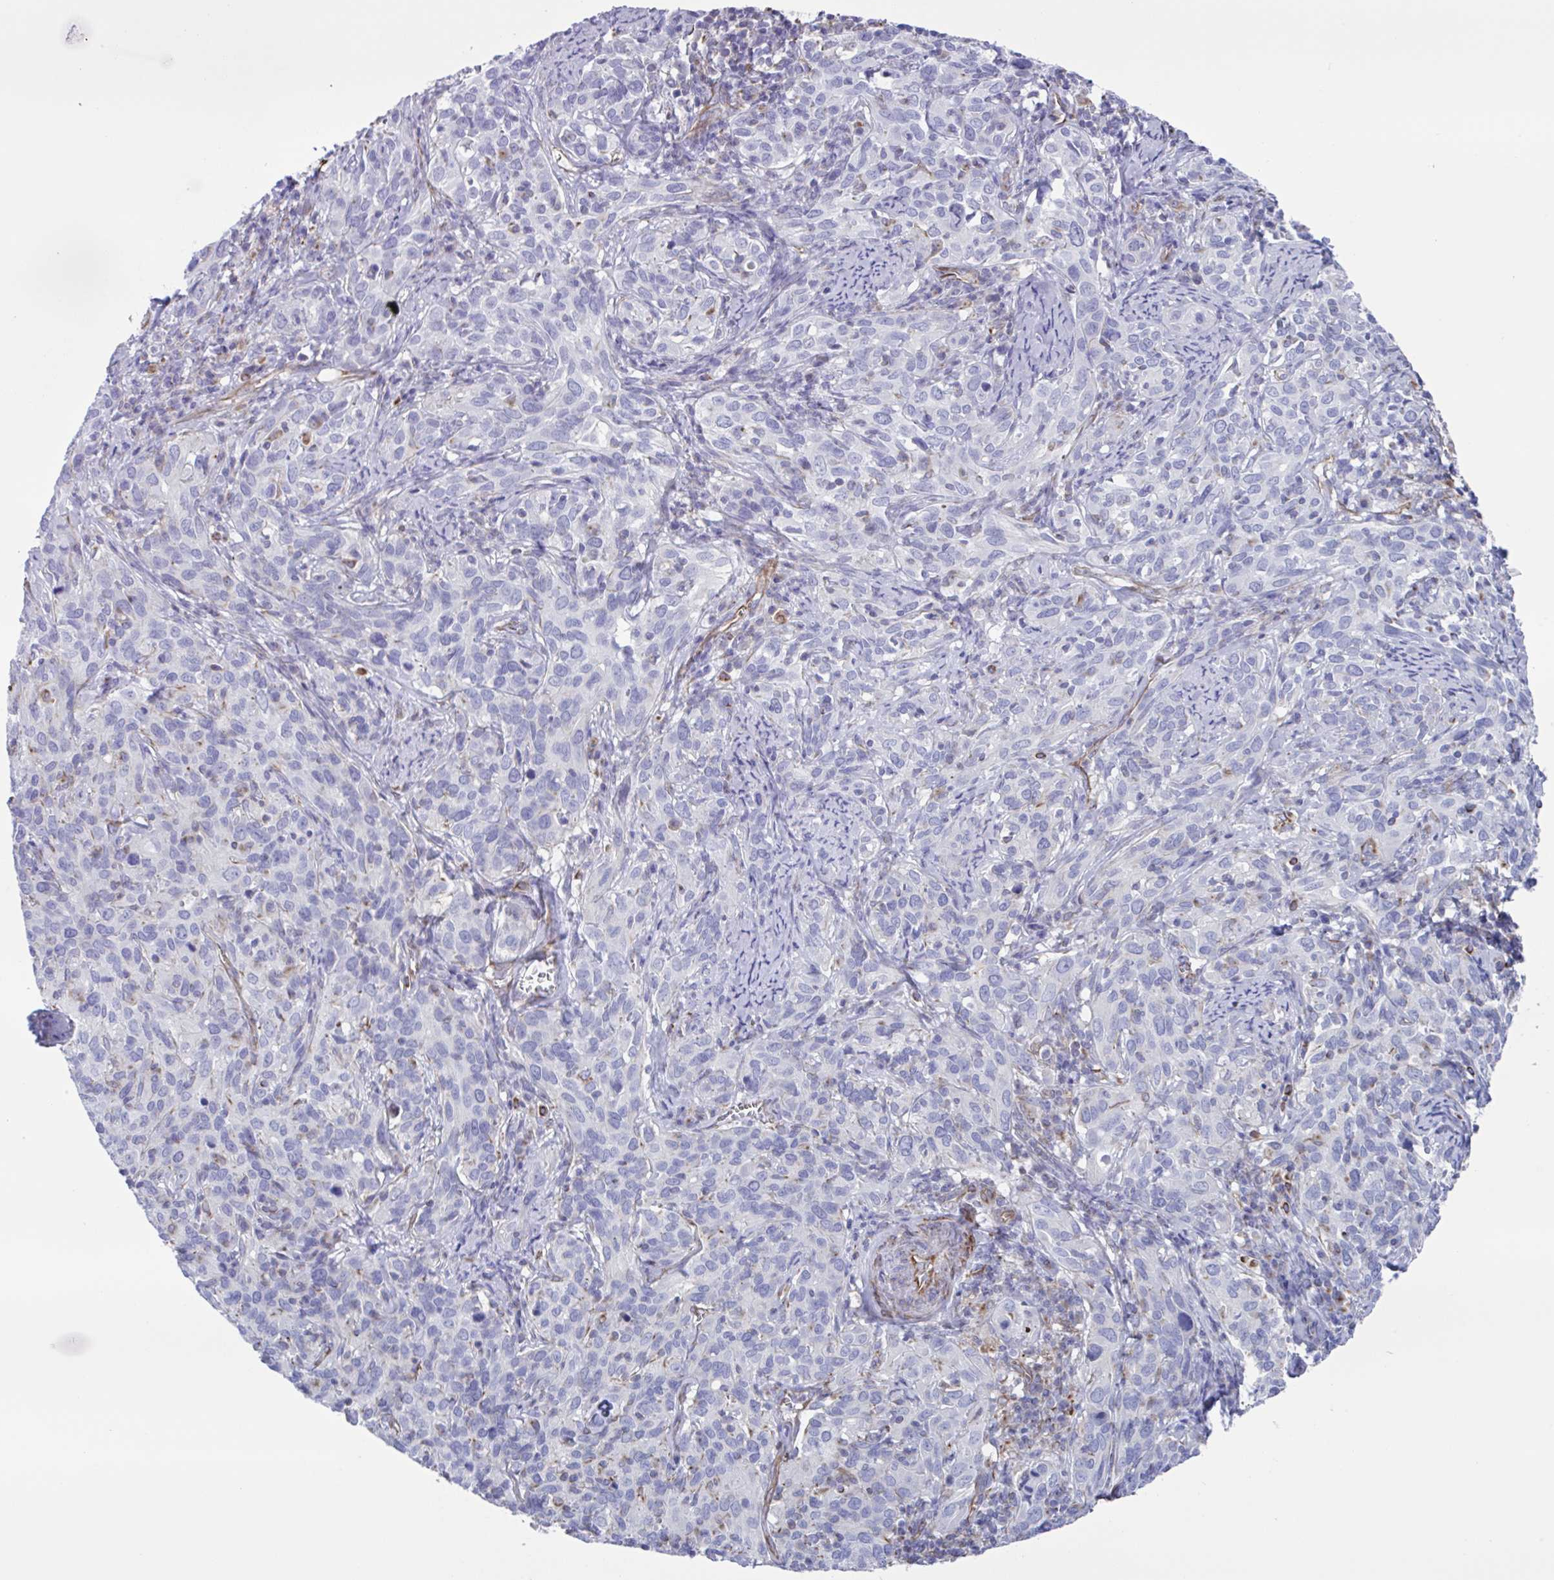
{"staining": {"intensity": "negative", "quantity": "none", "location": "none"}, "tissue": "cervical cancer", "cell_type": "Tumor cells", "image_type": "cancer", "snomed": [{"axis": "morphology", "description": "Squamous cell carcinoma, NOS"}, {"axis": "topography", "description": "Cervix"}], "caption": "A histopathology image of cervical squamous cell carcinoma stained for a protein demonstrates no brown staining in tumor cells.", "gene": "TMEM86B", "patient": {"sex": "female", "age": 51}}